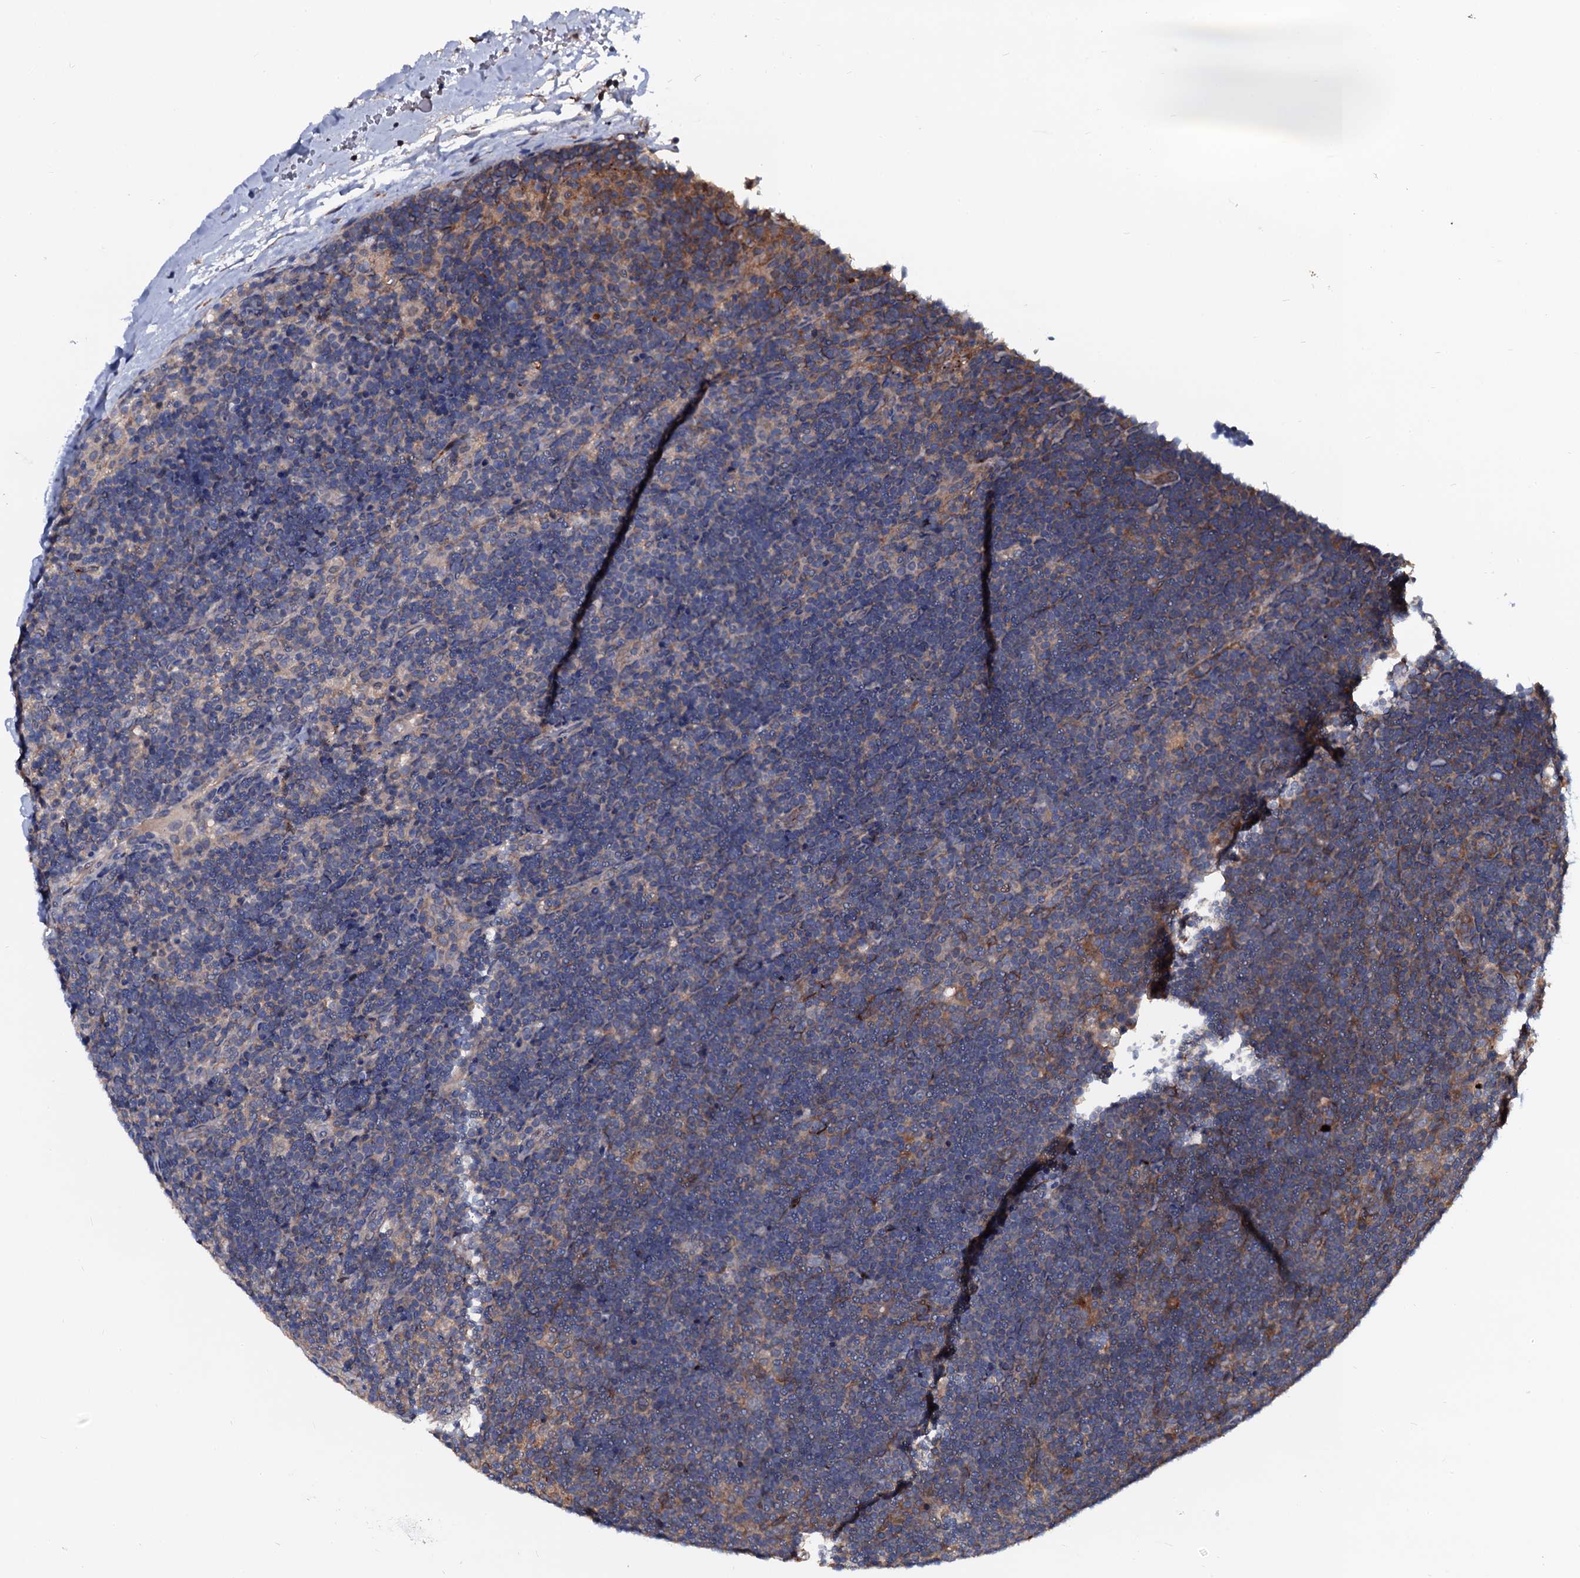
{"staining": {"intensity": "weak", "quantity": "<25%", "location": "cytoplasmic/membranous"}, "tissue": "lymphoma", "cell_type": "Tumor cells", "image_type": "cancer", "snomed": [{"axis": "morphology", "description": "Hodgkin's disease, NOS"}, {"axis": "topography", "description": "Lymph node"}], "caption": "Immunohistochemical staining of human lymphoma reveals no significant expression in tumor cells.", "gene": "N4BP1", "patient": {"sex": "female", "age": 57}}